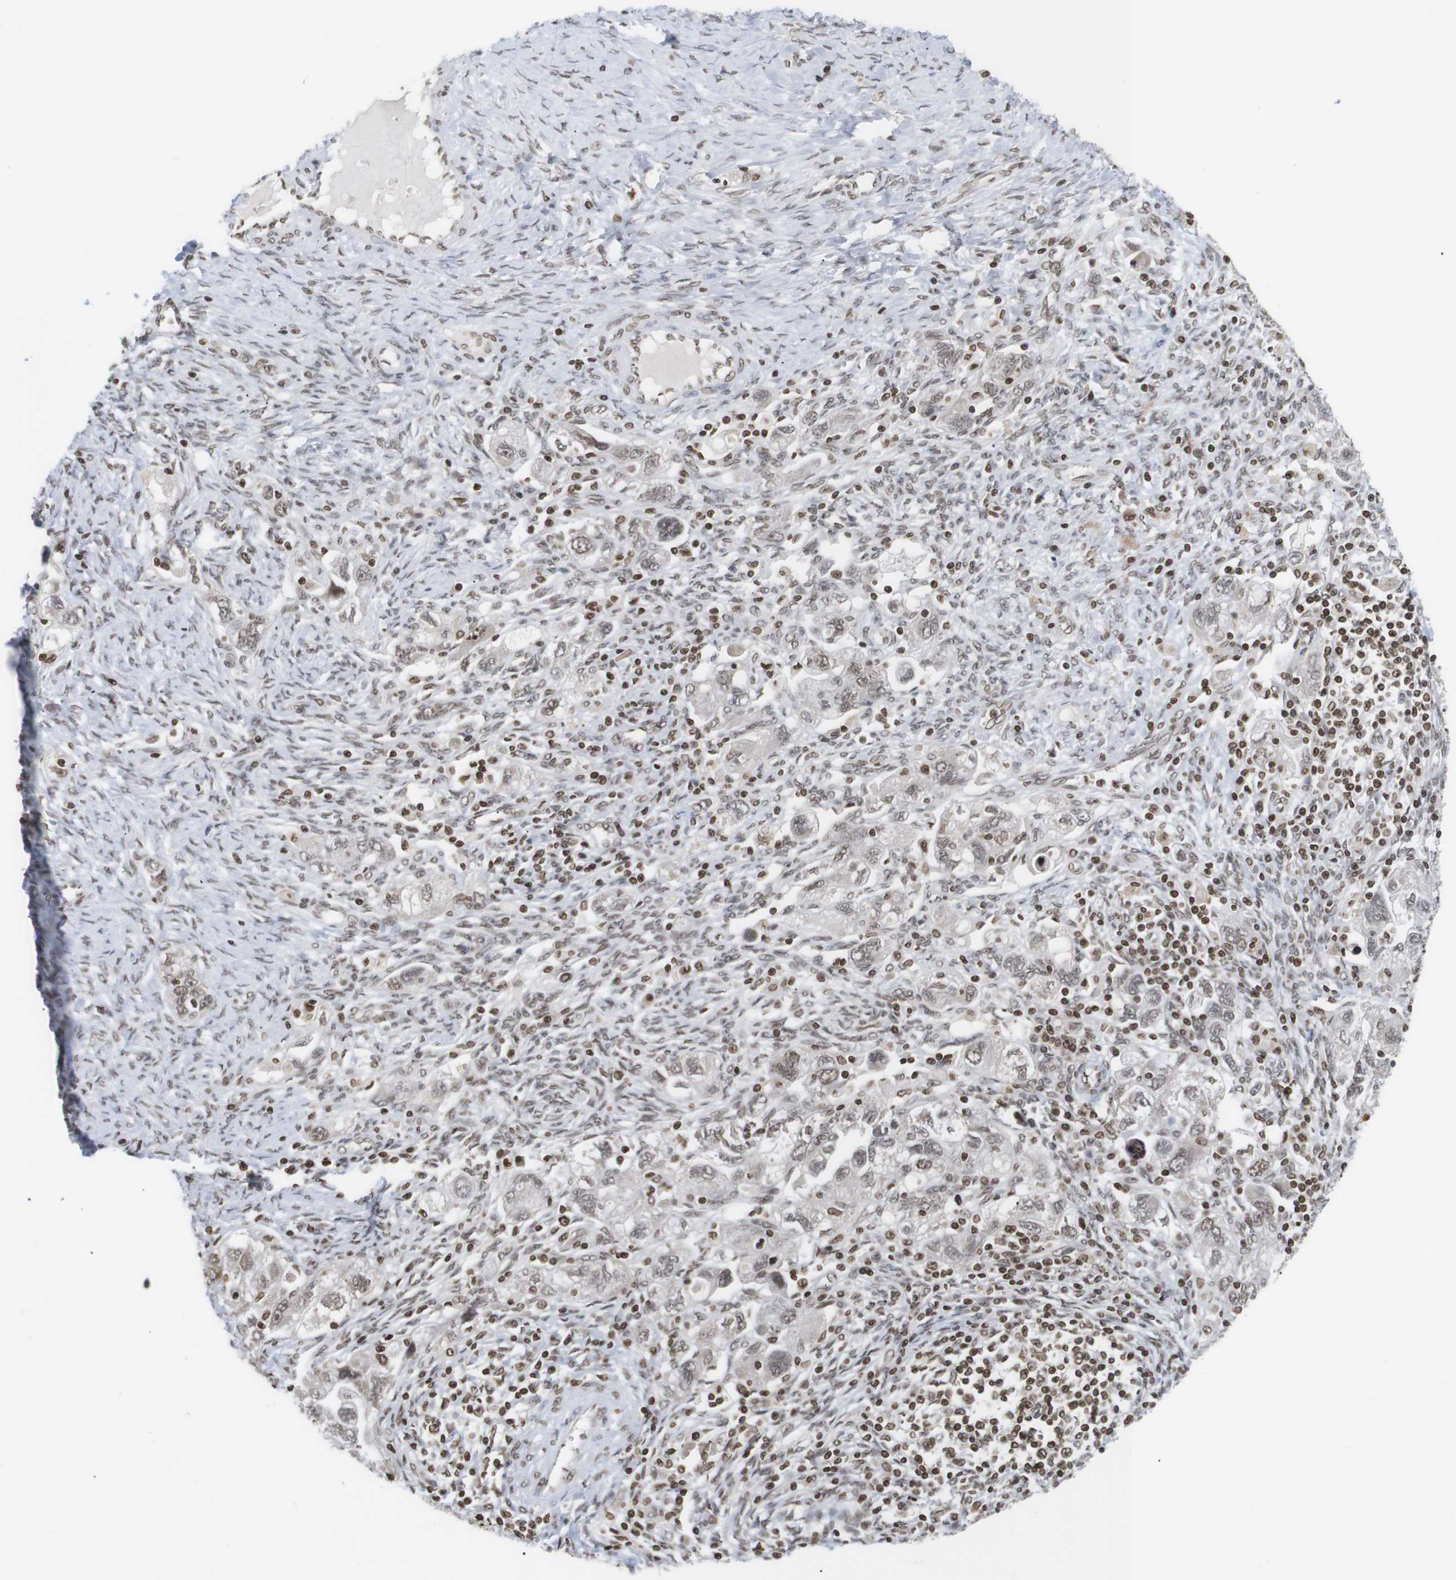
{"staining": {"intensity": "moderate", "quantity": ">75%", "location": "nuclear"}, "tissue": "ovarian cancer", "cell_type": "Tumor cells", "image_type": "cancer", "snomed": [{"axis": "morphology", "description": "Carcinoma, NOS"}, {"axis": "morphology", "description": "Cystadenocarcinoma, serous, NOS"}, {"axis": "topography", "description": "Ovary"}], "caption": "An immunohistochemistry (IHC) micrograph of neoplastic tissue is shown. Protein staining in brown labels moderate nuclear positivity in ovarian carcinoma within tumor cells.", "gene": "ETV5", "patient": {"sex": "female", "age": 69}}